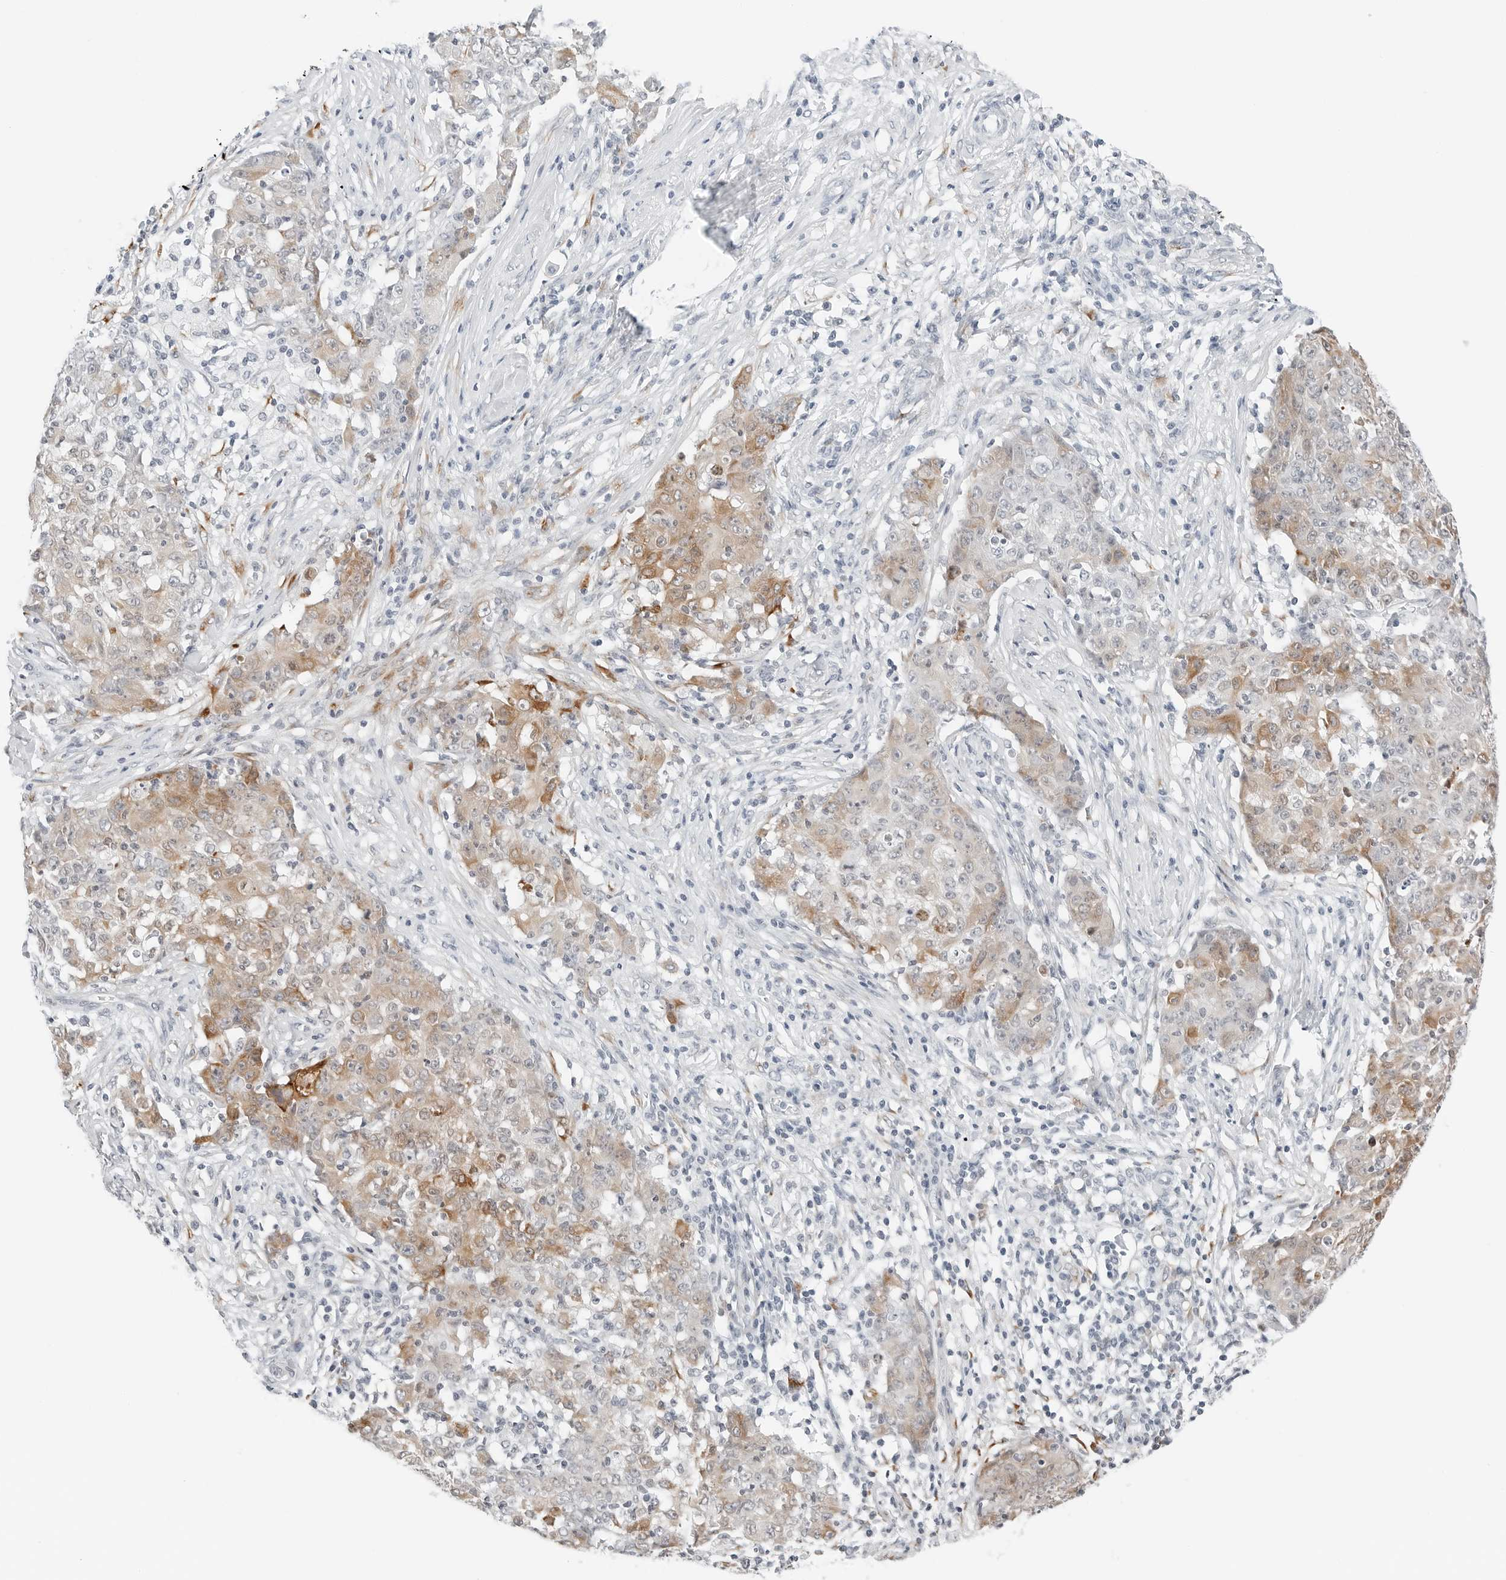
{"staining": {"intensity": "moderate", "quantity": "<25%", "location": "cytoplasmic/membranous"}, "tissue": "ovarian cancer", "cell_type": "Tumor cells", "image_type": "cancer", "snomed": [{"axis": "morphology", "description": "Carcinoma, endometroid"}, {"axis": "topography", "description": "Ovary"}], "caption": "Immunohistochemical staining of endometroid carcinoma (ovarian) shows moderate cytoplasmic/membranous protein expression in approximately <25% of tumor cells.", "gene": "P4HA2", "patient": {"sex": "female", "age": 42}}